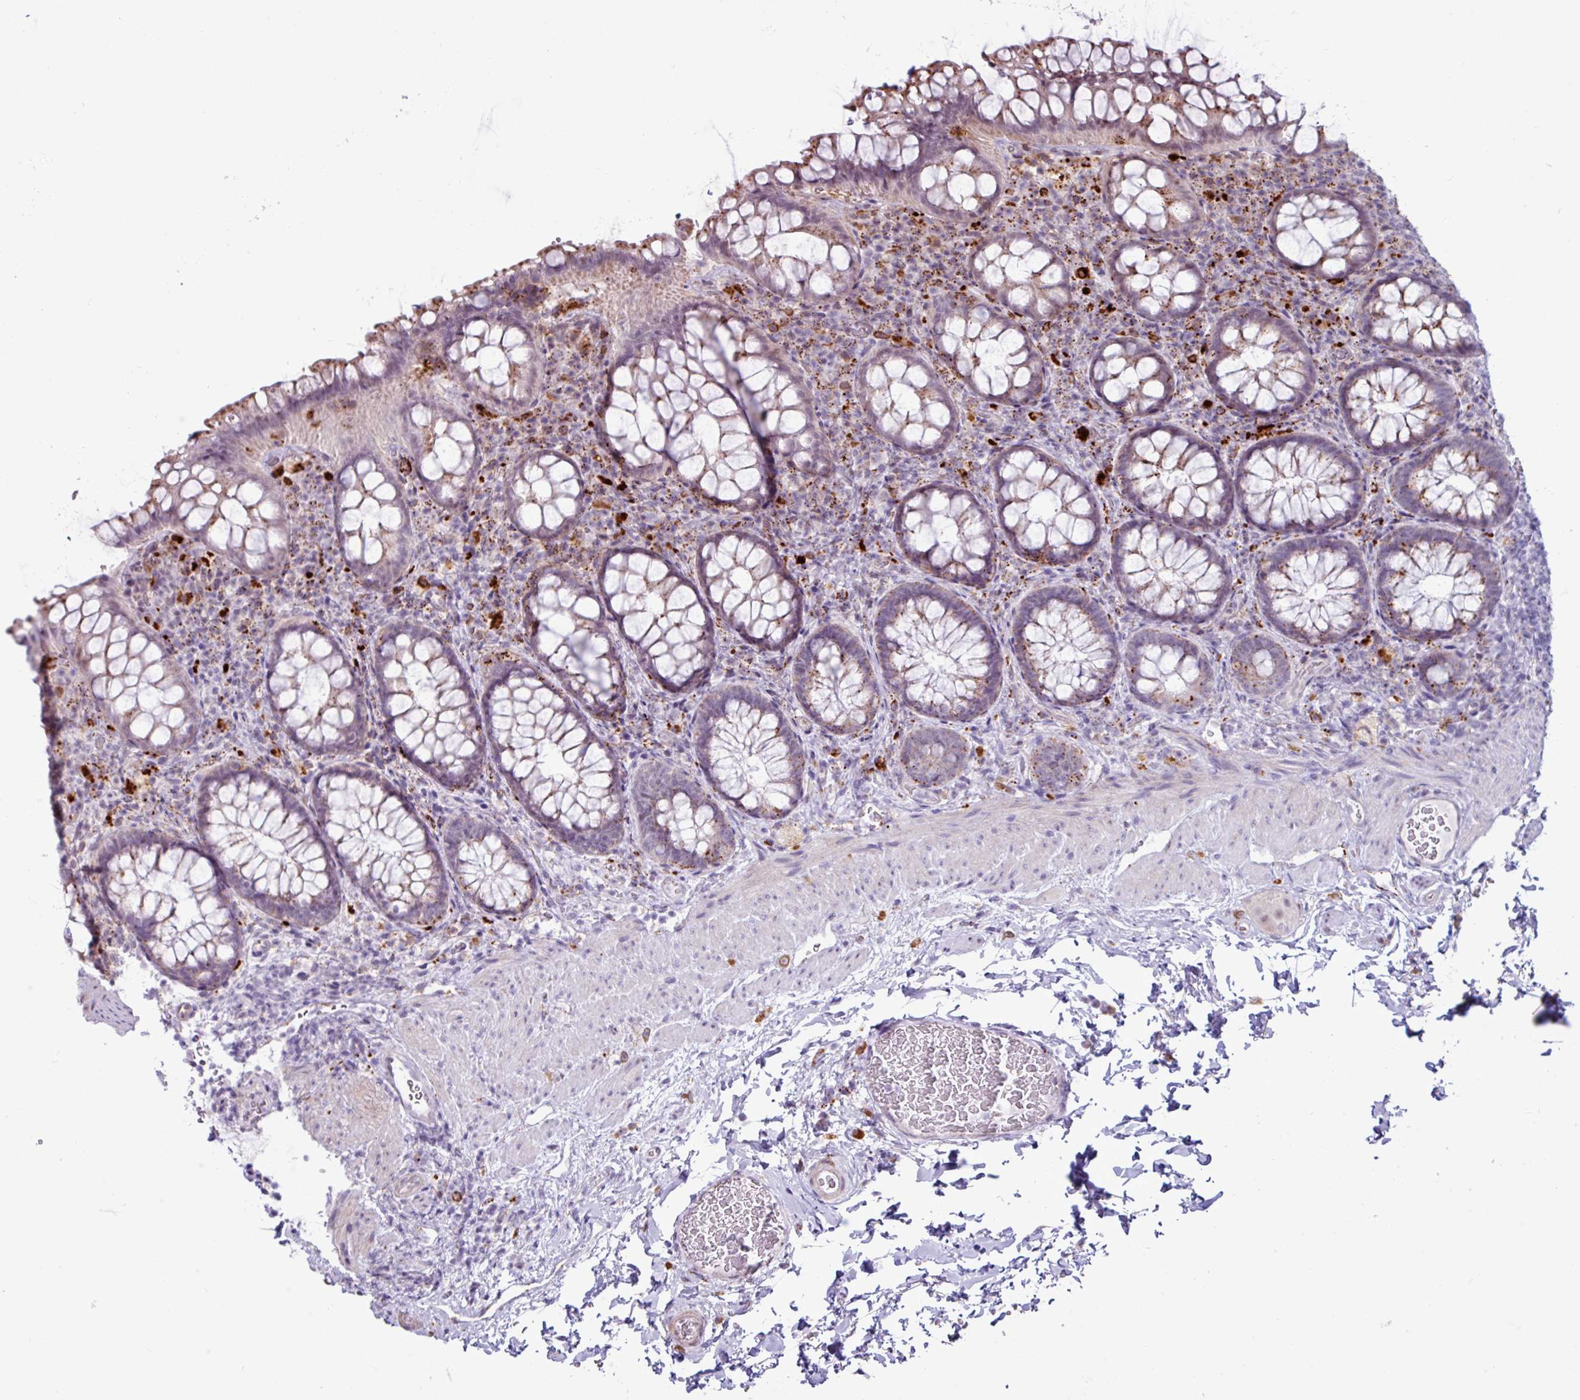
{"staining": {"intensity": "moderate", "quantity": "25%-75%", "location": "cytoplasmic/membranous"}, "tissue": "rectum", "cell_type": "Glandular cells", "image_type": "normal", "snomed": [{"axis": "morphology", "description": "Normal tissue, NOS"}, {"axis": "topography", "description": "Rectum"}], "caption": "The histopathology image displays immunohistochemical staining of normal rectum. There is moderate cytoplasmic/membranous staining is identified in about 25%-75% of glandular cells.", "gene": "AMIGO2", "patient": {"sex": "female", "age": 69}}